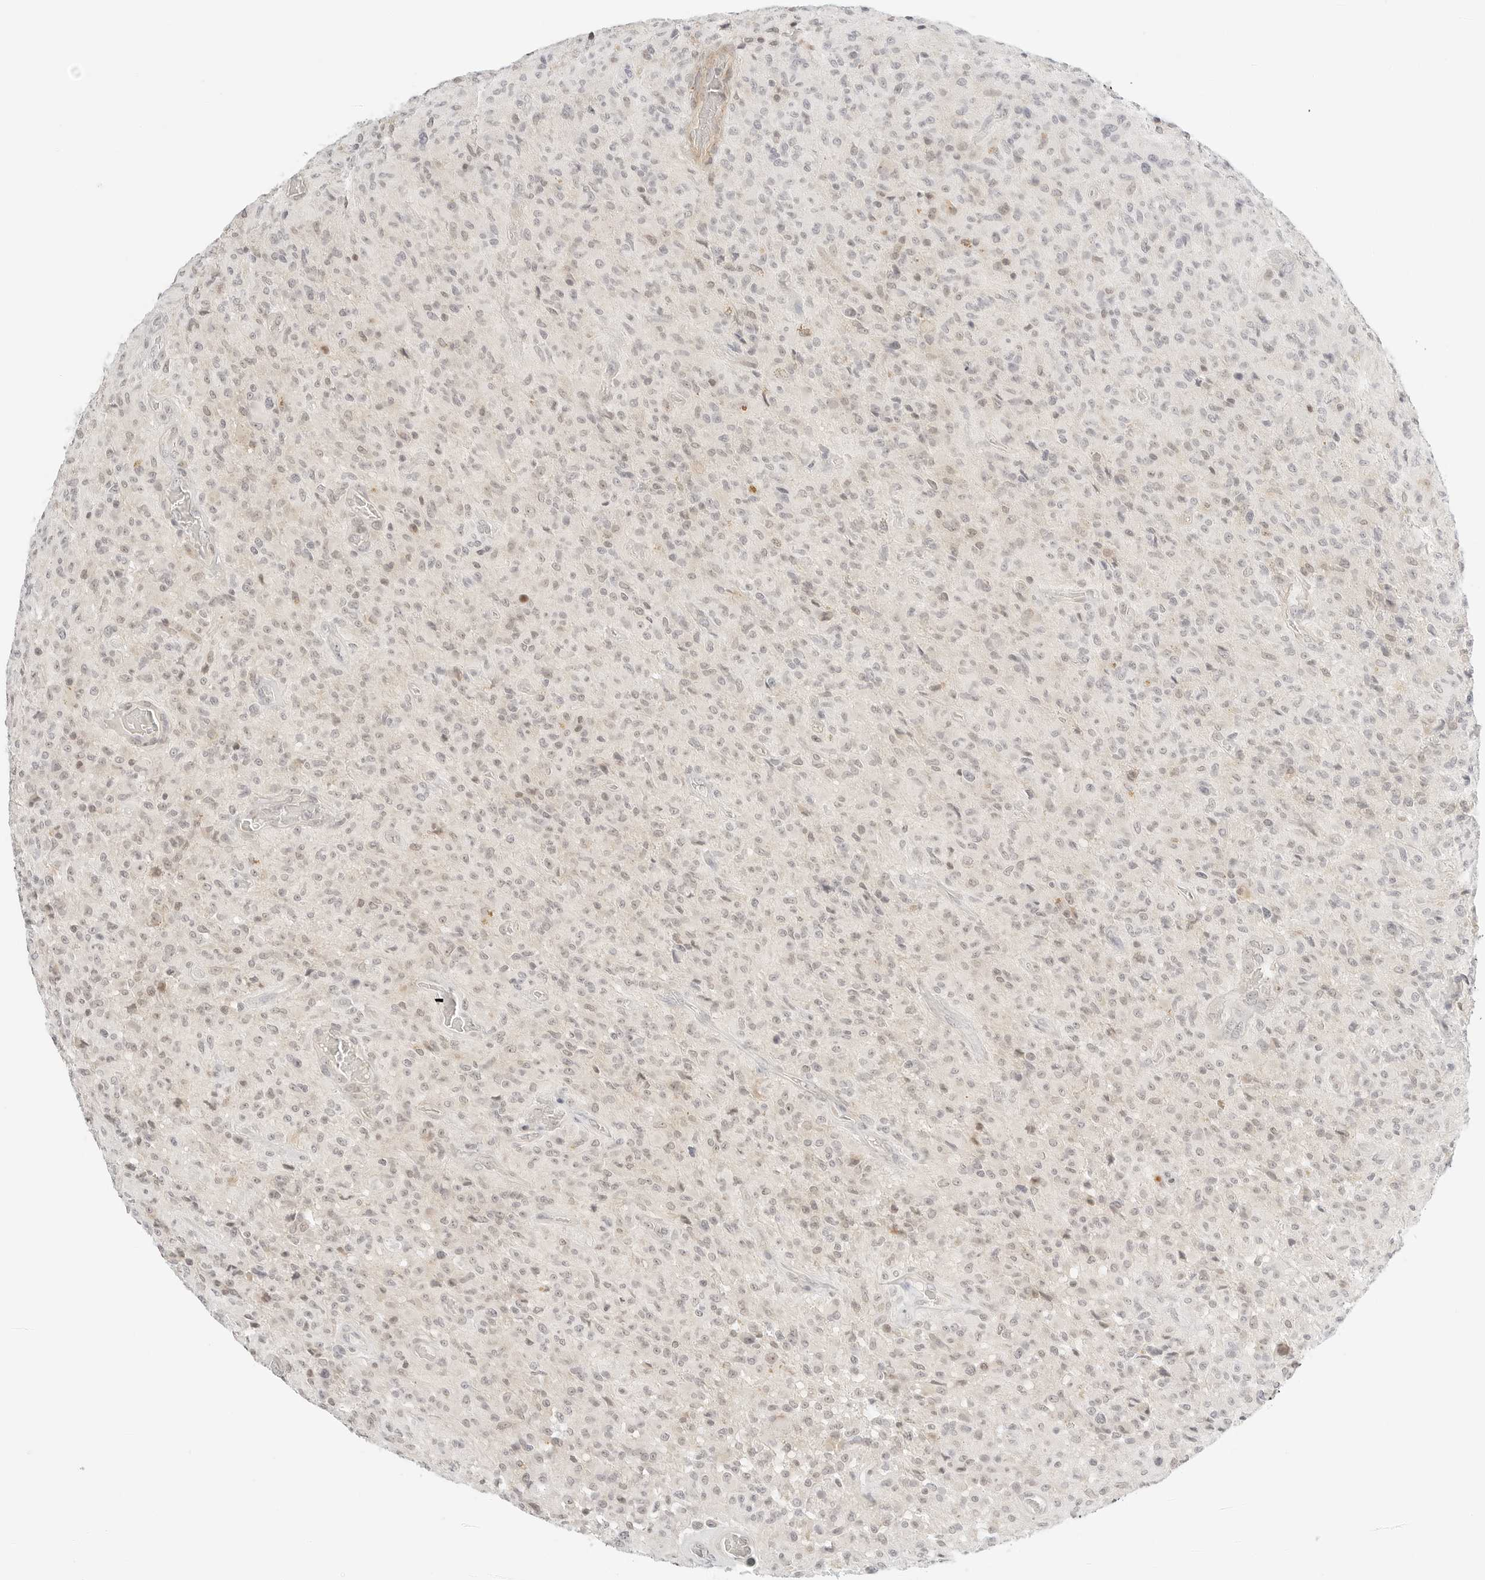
{"staining": {"intensity": "weak", "quantity": "25%-75%", "location": "nuclear"}, "tissue": "glioma", "cell_type": "Tumor cells", "image_type": "cancer", "snomed": [{"axis": "morphology", "description": "Glioma, malignant, High grade"}, {"axis": "topography", "description": "Brain"}], "caption": "Protein analysis of high-grade glioma (malignant) tissue shows weak nuclear staining in approximately 25%-75% of tumor cells. (DAB IHC with brightfield microscopy, high magnification).", "gene": "TEKT2", "patient": {"sex": "female", "age": 57}}